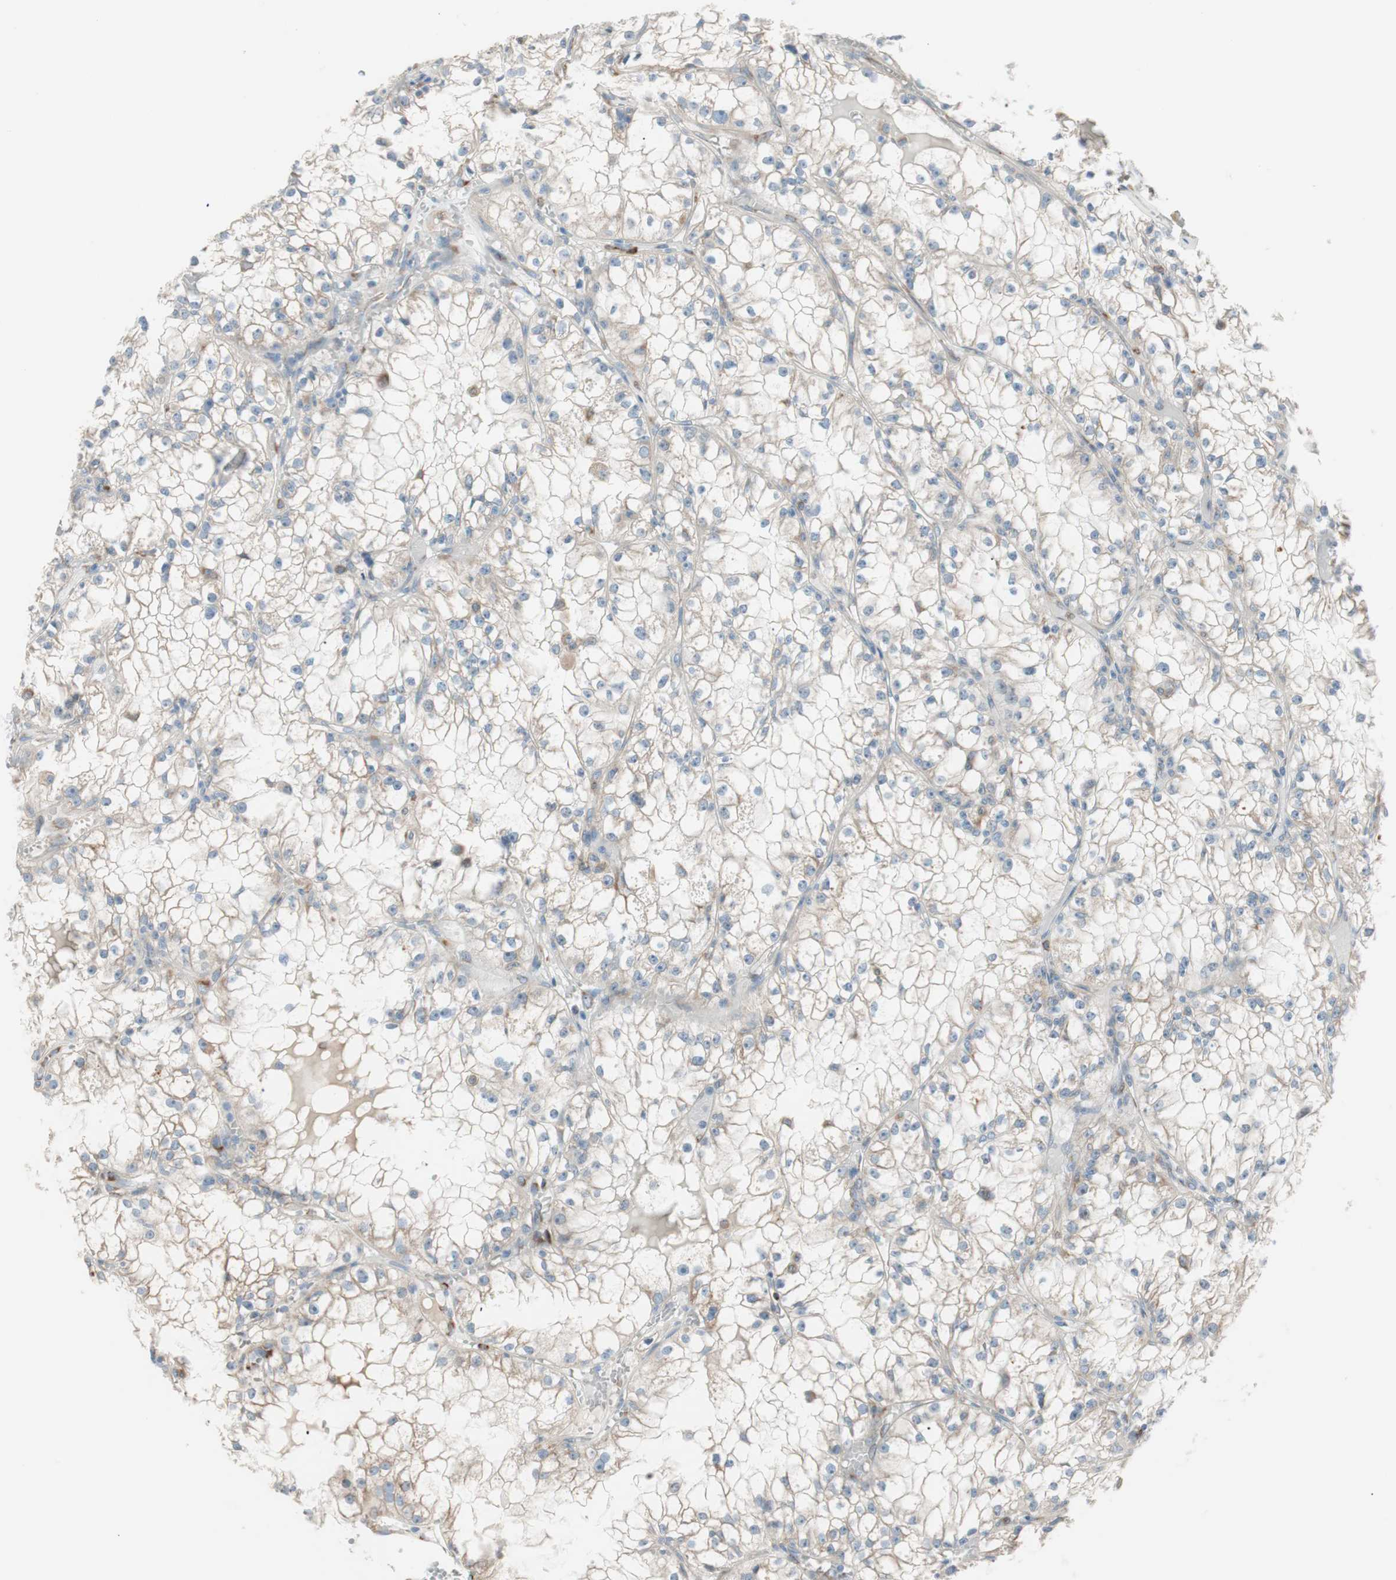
{"staining": {"intensity": "weak", "quantity": "25%-75%", "location": "cytoplasmic/membranous"}, "tissue": "renal cancer", "cell_type": "Tumor cells", "image_type": "cancer", "snomed": [{"axis": "morphology", "description": "Adenocarcinoma, NOS"}, {"axis": "topography", "description": "Kidney"}], "caption": "Renal cancer (adenocarcinoma) tissue displays weak cytoplasmic/membranous positivity in about 25%-75% of tumor cells, visualized by immunohistochemistry. (DAB (3,3'-diaminobenzidine) IHC, brown staining for protein, blue staining for nuclei).", "gene": "P4HTM", "patient": {"sex": "male", "age": 56}}